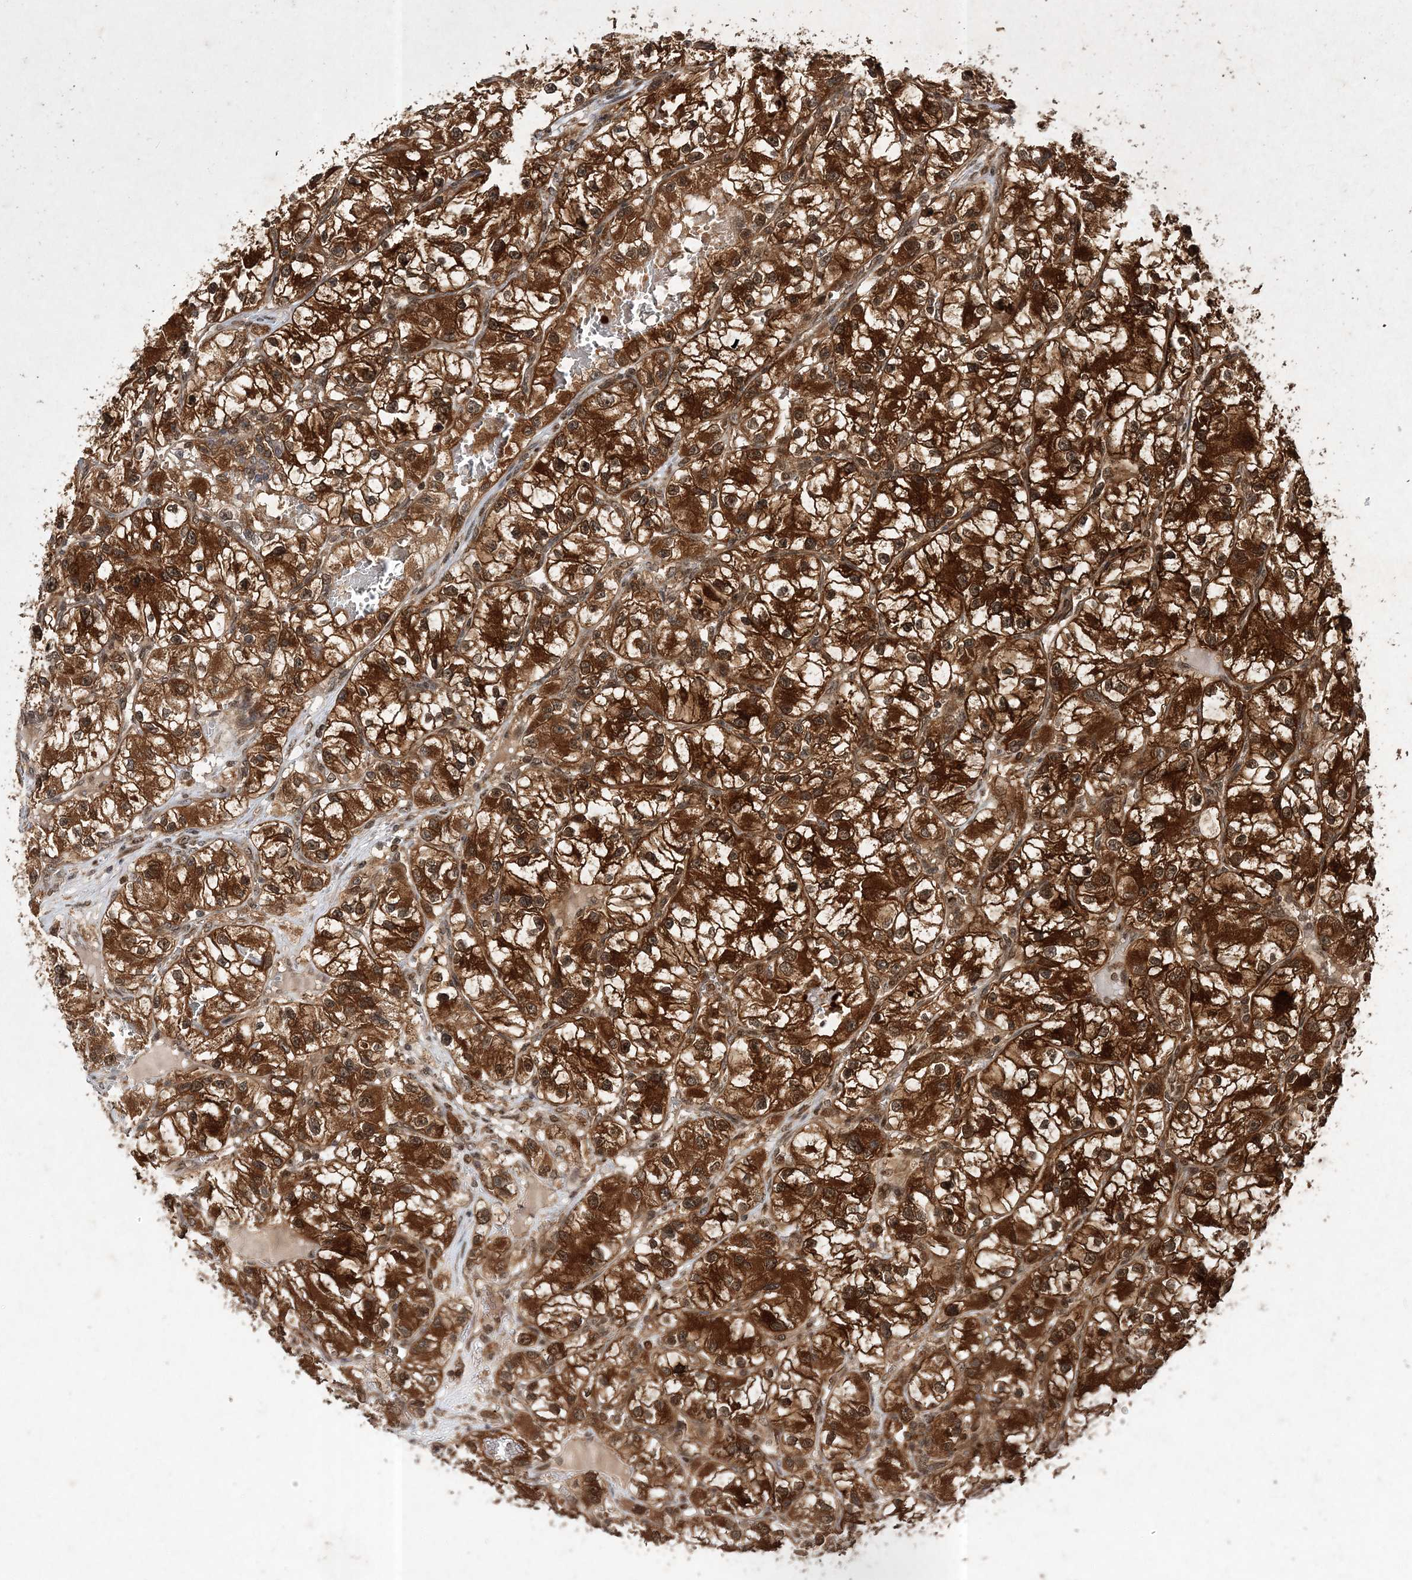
{"staining": {"intensity": "strong", "quantity": ">75%", "location": "cytoplasmic/membranous,nuclear"}, "tissue": "renal cancer", "cell_type": "Tumor cells", "image_type": "cancer", "snomed": [{"axis": "morphology", "description": "Adenocarcinoma, NOS"}, {"axis": "topography", "description": "Kidney"}], "caption": "Human renal cancer stained with a protein marker shows strong staining in tumor cells.", "gene": "NIF3L1", "patient": {"sex": "female", "age": 57}}